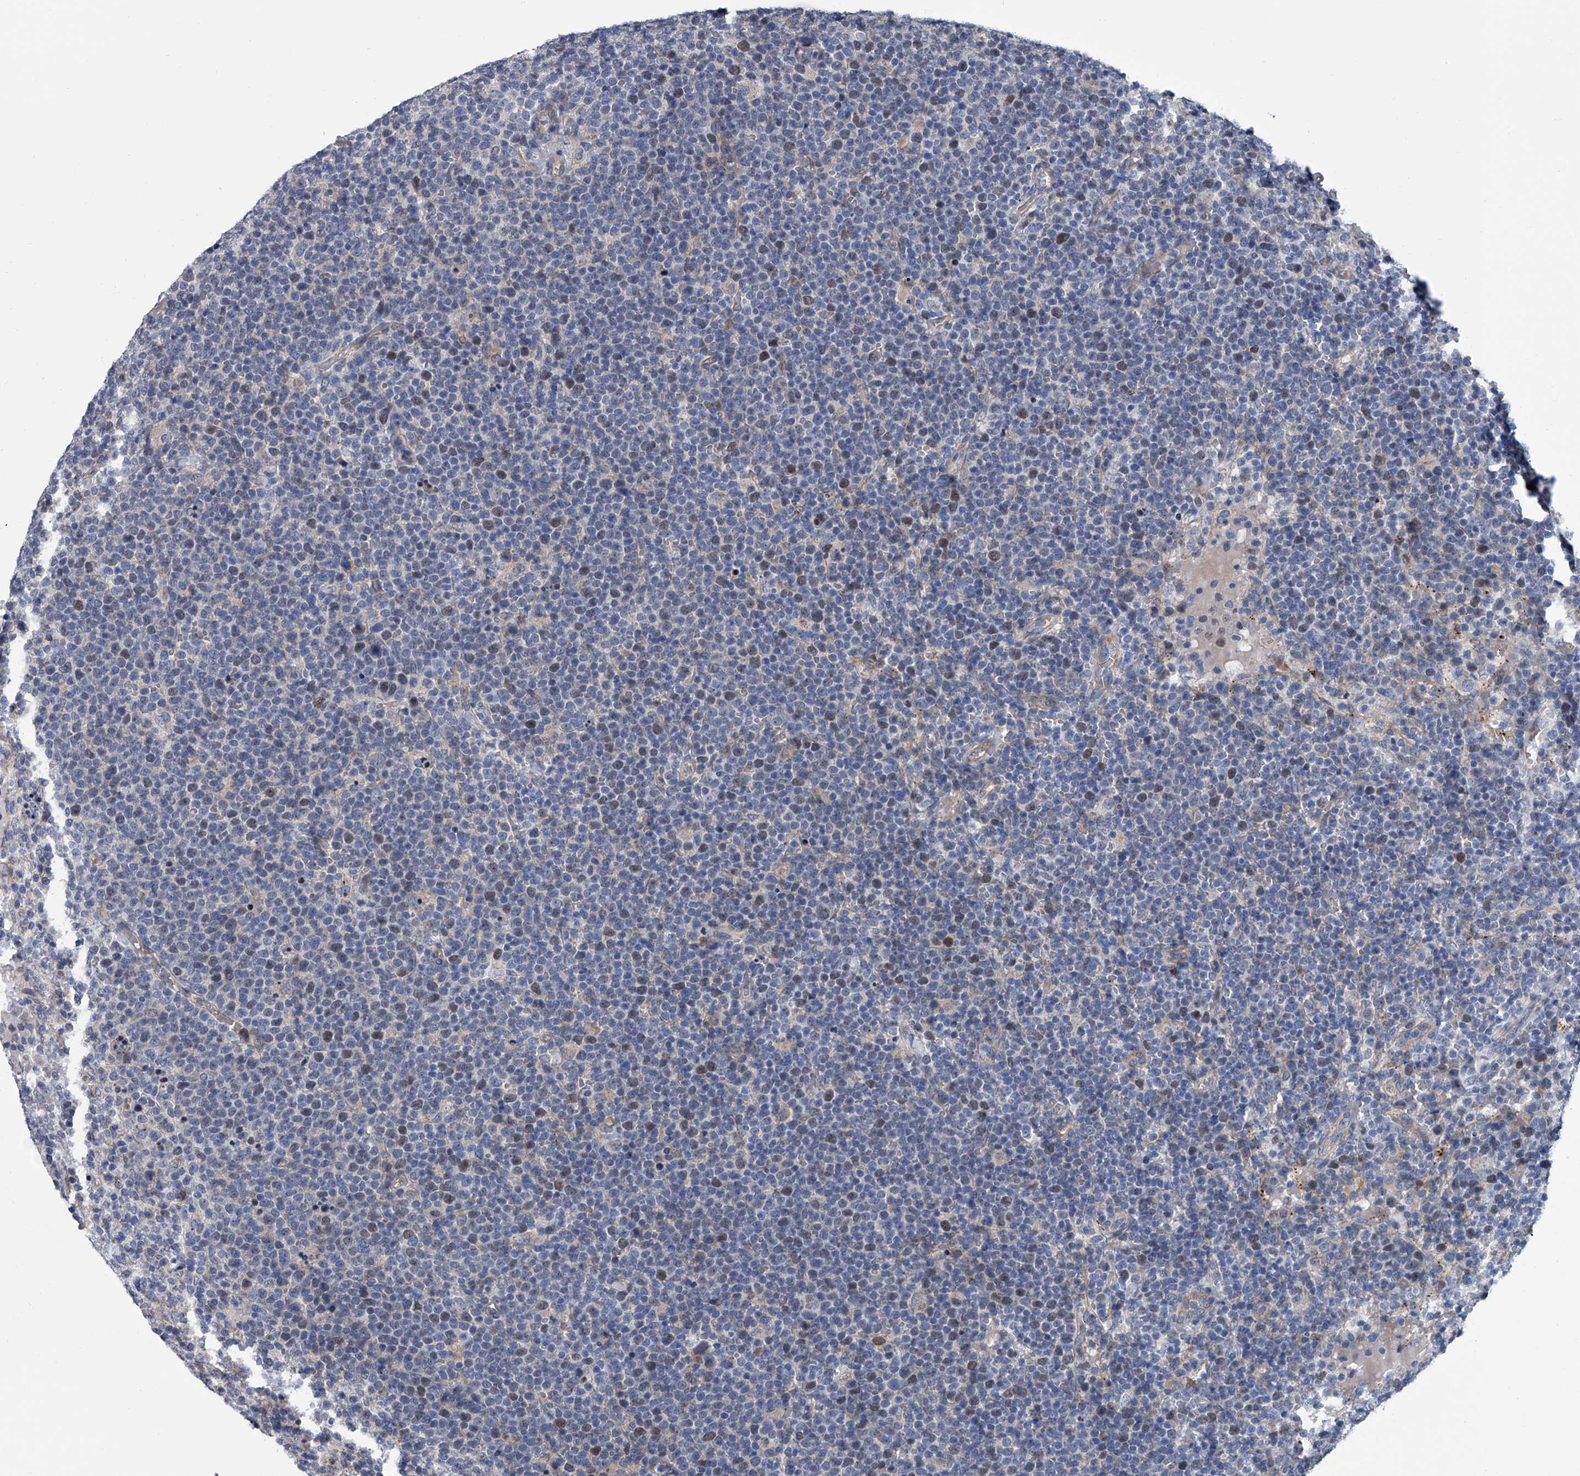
{"staining": {"intensity": "negative", "quantity": "none", "location": "none"}, "tissue": "lymphoma", "cell_type": "Tumor cells", "image_type": "cancer", "snomed": [{"axis": "morphology", "description": "Malignant lymphoma, non-Hodgkin's type, High grade"}, {"axis": "topography", "description": "Lymph node"}], "caption": "Tumor cells are negative for brown protein staining in malignant lymphoma, non-Hodgkin's type (high-grade).", "gene": "ABCG1", "patient": {"sex": "male", "age": 61}}